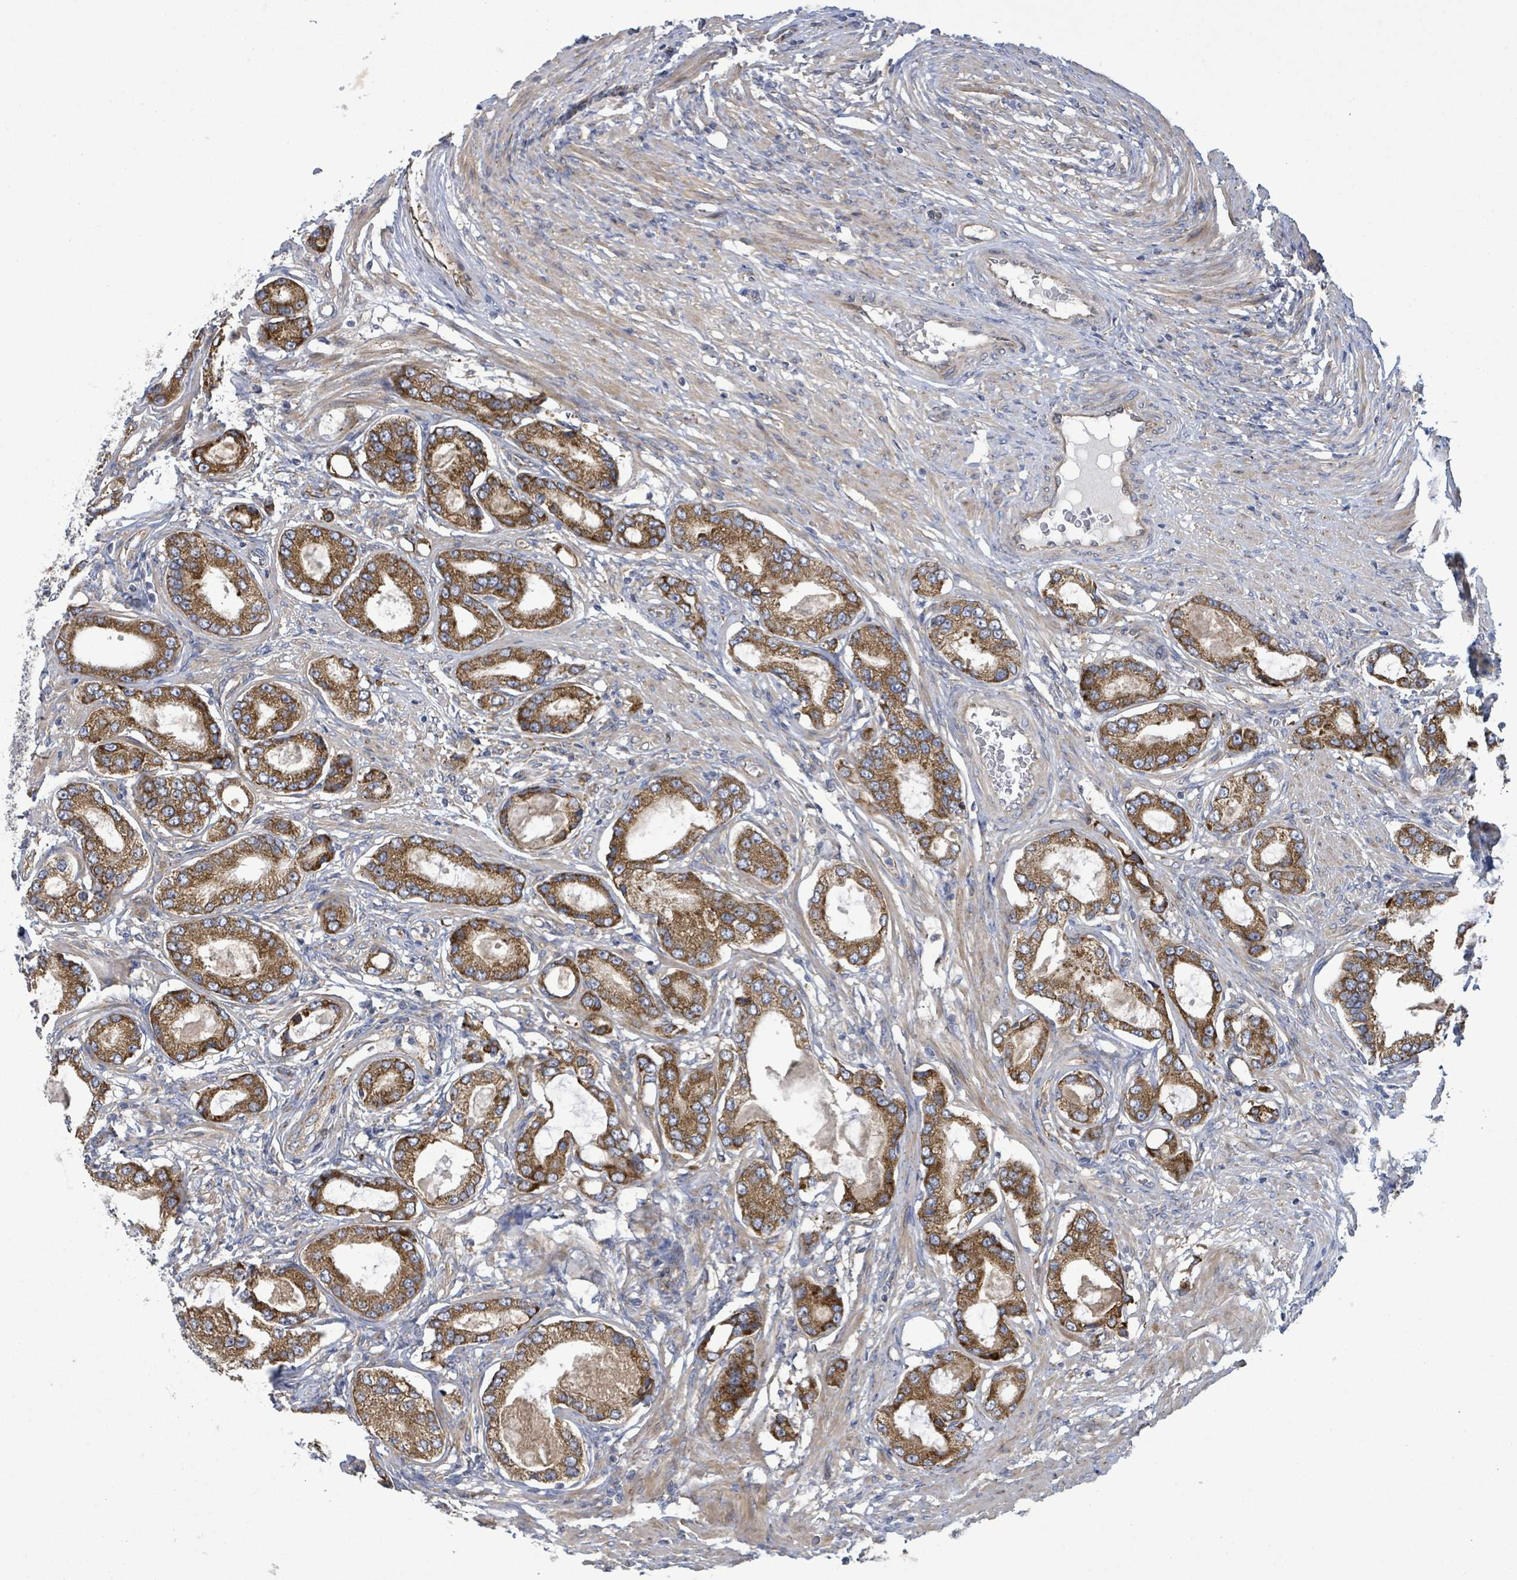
{"staining": {"intensity": "strong", "quantity": ">75%", "location": "cytoplasmic/membranous"}, "tissue": "prostate cancer", "cell_type": "Tumor cells", "image_type": "cancer", "snomed": [{"axis": "morphology", "description": "Adenocarcinoma, High grade"}, {"axis": "topography", "description": "Prostate"}], "caption": "Human prostate cancer (adenocarcinoma (high-grade)) stained for a protein (brown) displays strong cytoplasmic/membranous positive expression in about >75% of tumor cells.", "gene": "NOMO1", "patient": {"sex": "male", "age": 69}}